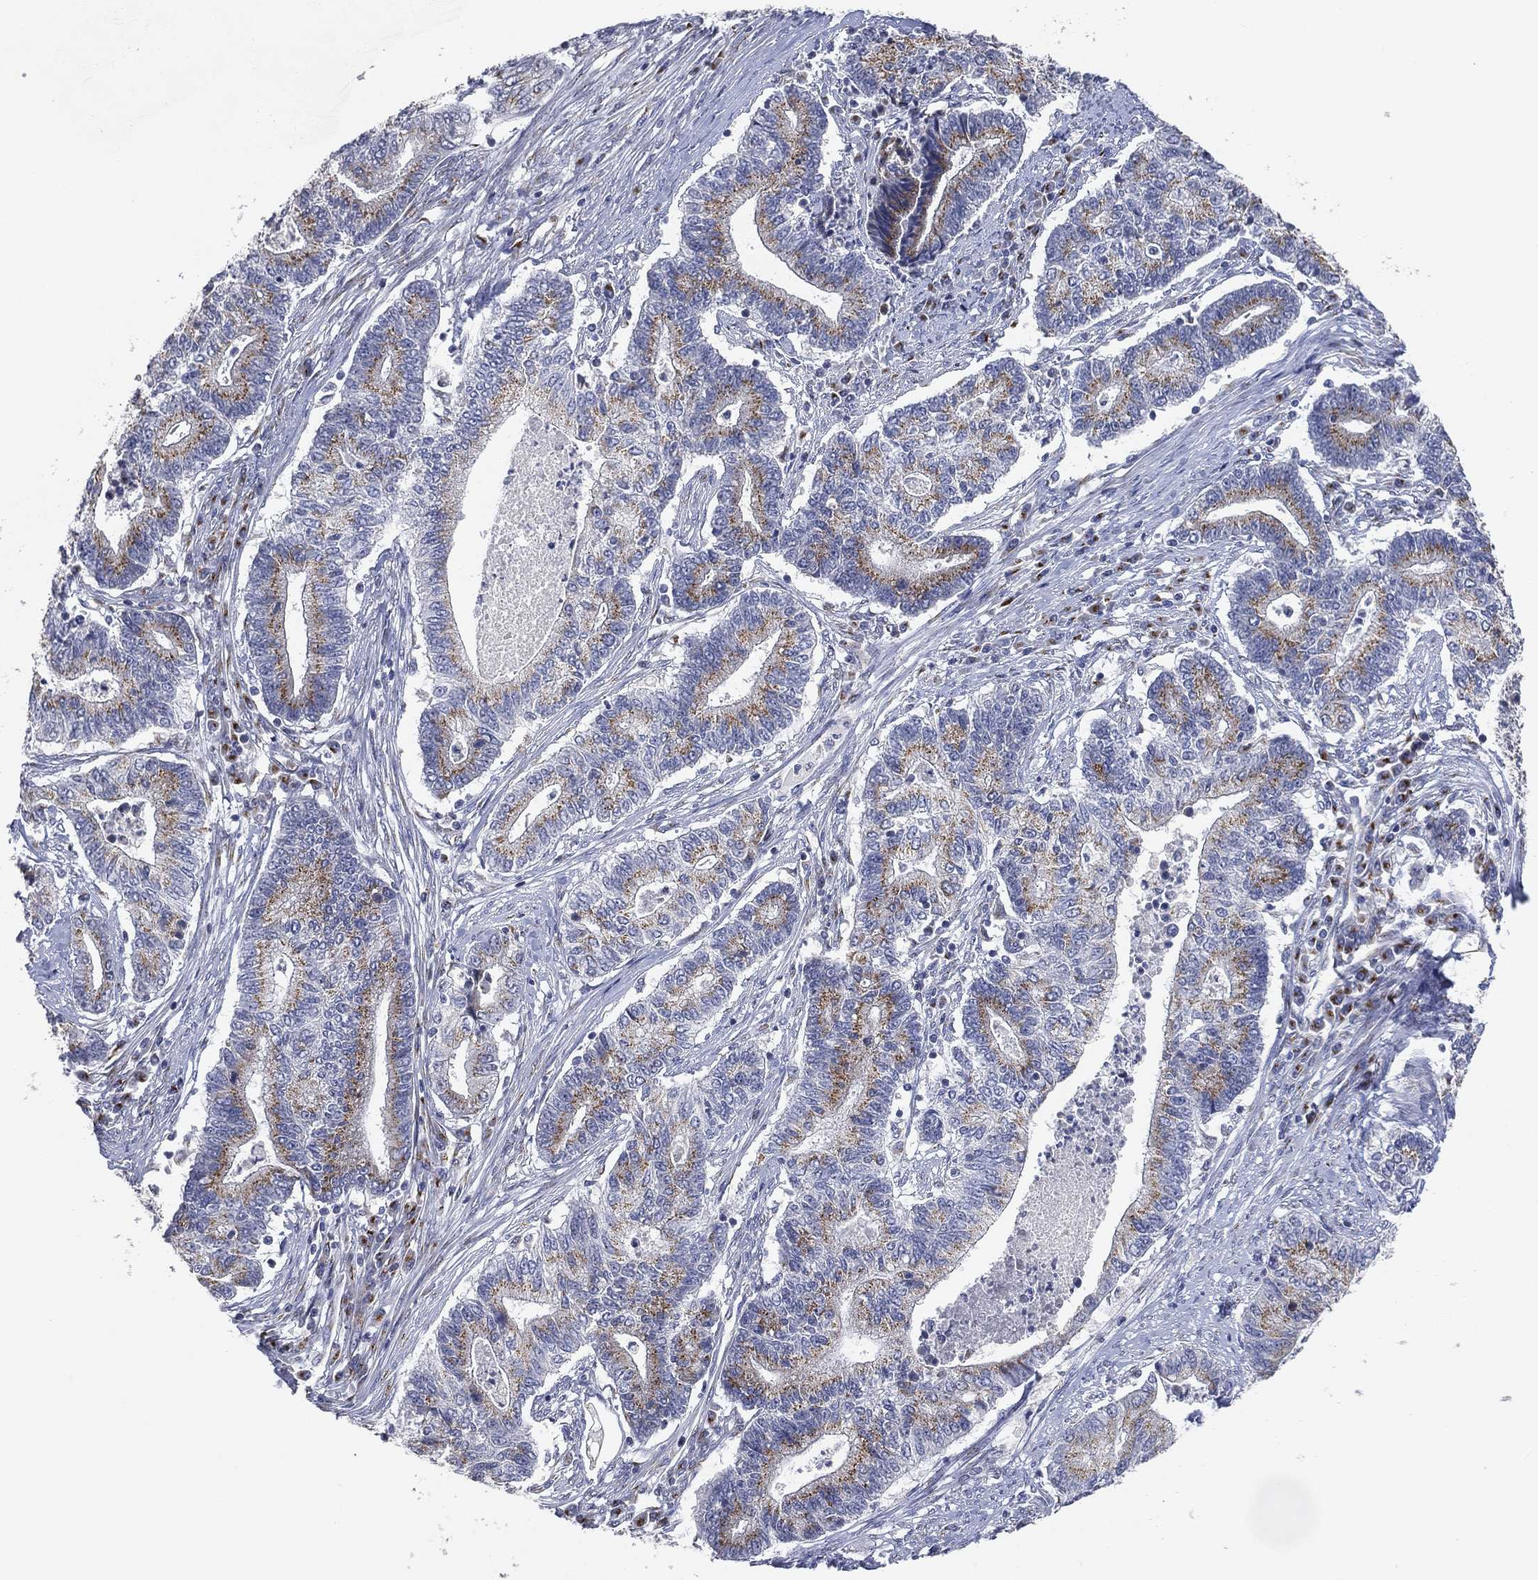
{"staining": {"intensity": "moderate", "quantity": ">75%", "location": "cytoplasmic/membranous"}, "tissue": "endometrial cancer", "cell_type": "Tumor cells", "image_type": "cancer", "snomed": [{"axis": "morphology", "description": "Adenocarcinoma, NOS"}, {"axis": "topography", "description": "Uterus"}, {"axis": "topography", "description": "Endometrium"}], "caption": "Immunohistochemistry micrograph of neoplastic tissue: human adenocarcinoma (endometrial) stained using IHC displays medium levels of moderate protein expression localized specifically in the cytoplasmic/membranous of tumor cells, appearing as a cytoplasmic/membranous brown color.", "gene": "TICAM1", "patient": {"sex": "female", "age": 54}}